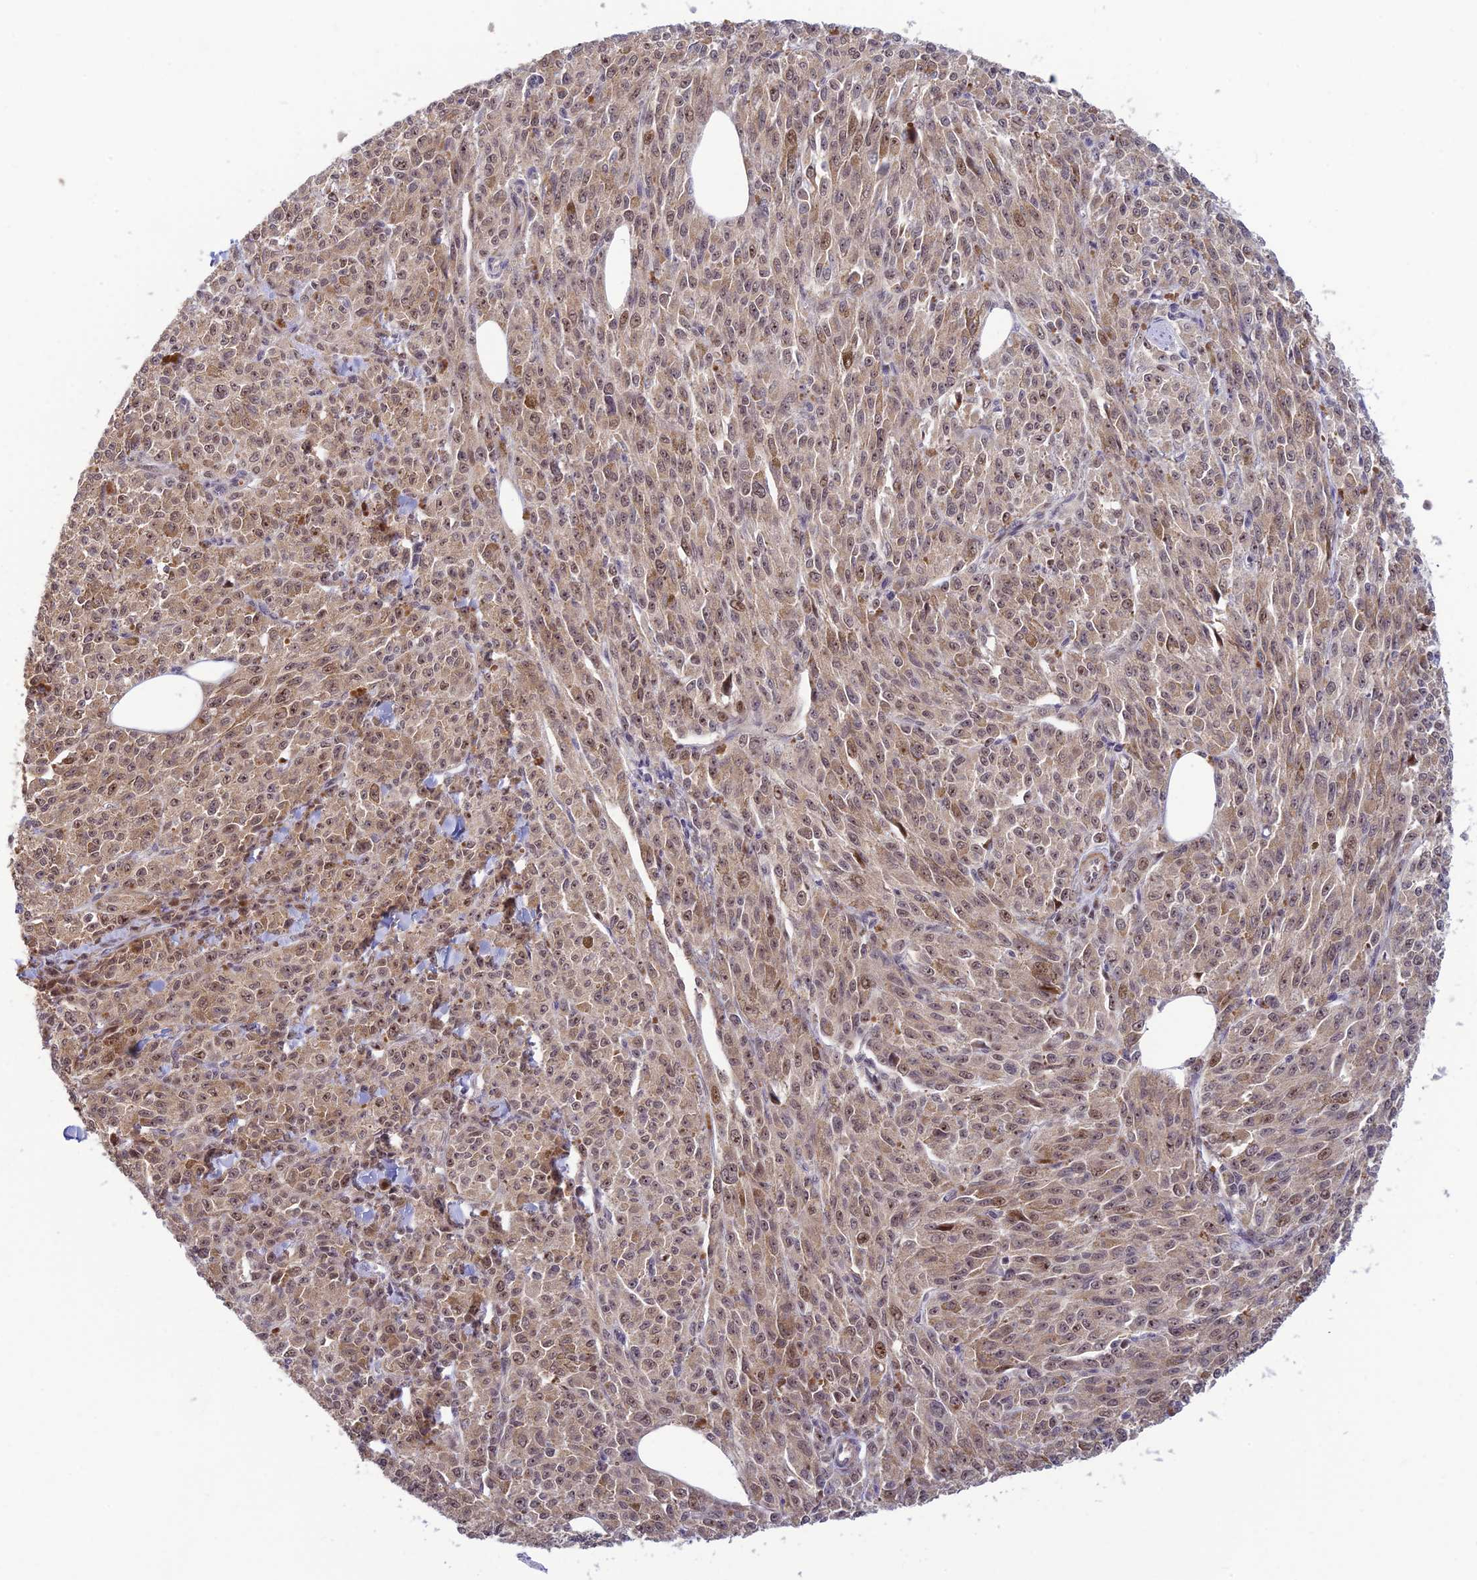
{"staining": {"intensity": "weak", "quantity": ">75%", "location": "cytoplasmic/membranous,nuclear"}, "tissue": "melanoma", "cell_type": "Tumor cells", "image_type": "cancer", "snomed": [{"axis": "morphology", "description": "Malignant melanoma, NOS"}, {"axis": "topography", "description": "Skin"}], "caption": "Immunohistochemical staining of human melanoma reveals low levels of weak cytoplasmic/membranous and nuclear expression in about >75% of tumor cells.", "gene": "ASPDH", "patient": {"sex": "female", "age": 52}}